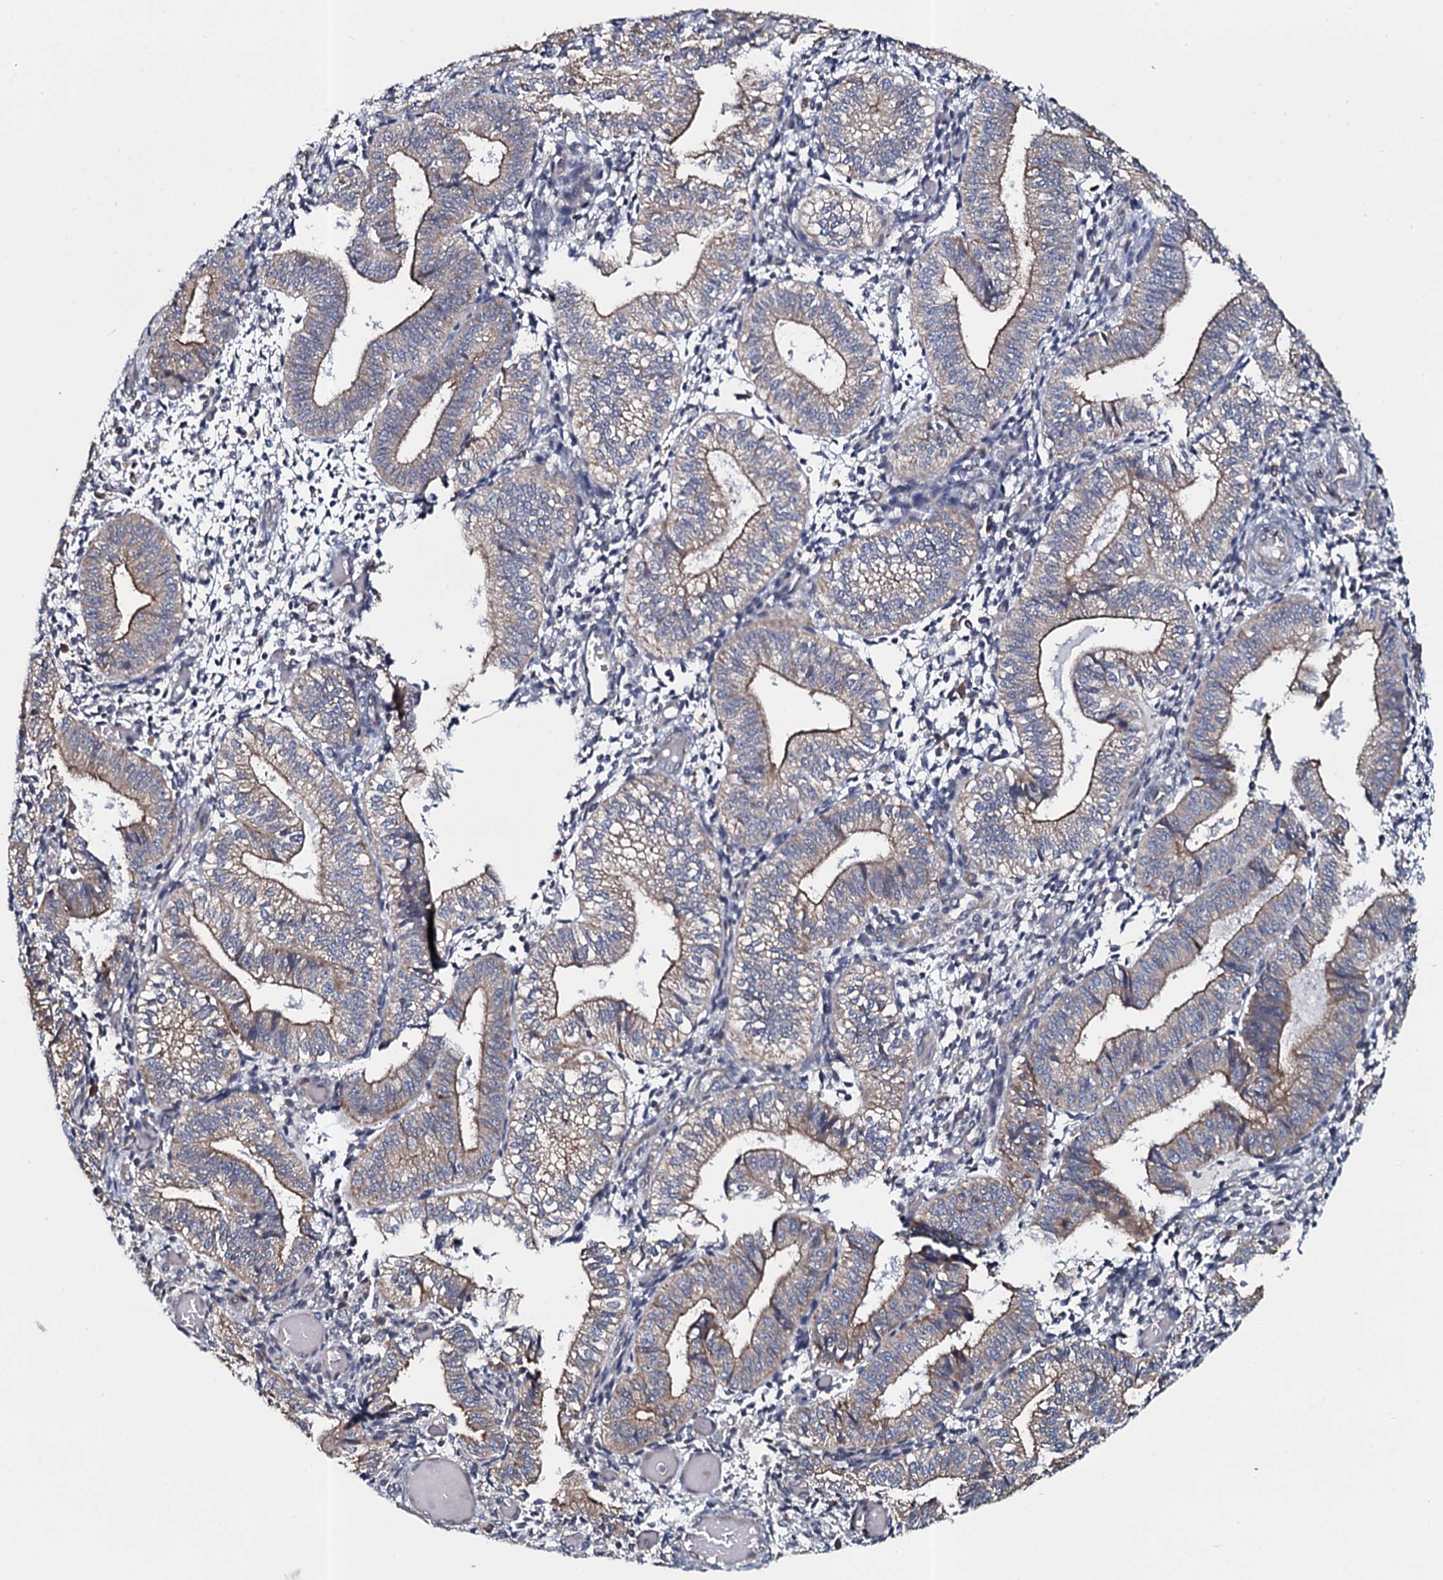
{"staining": {"intensity": "negative", "quantity": "none", "location": "none"}, "tissue": "endometrium", "cell_type": "Cells in endometrial stroma", "image_type": "normal", "snomed": [{"axis": "morphology", "description": "Normal tissue, NOS"}, {"axis": "topography", "description": "Endometrium"}], "caption": "Immunohistochemistry (IHC) histopathology image of benign endometrium: endometrium stained with DAB (3,3'-diaminobenzidine) reveals no significant protein expression in cells in endometrial stroma. (Stains: DAB immunohistochemistry with hematoxylin counter stain, Microscopy: brightfield microscopy at high magnification).", "gene": "TMEM151A", "patient": {"sex": "female", "age": 34}}